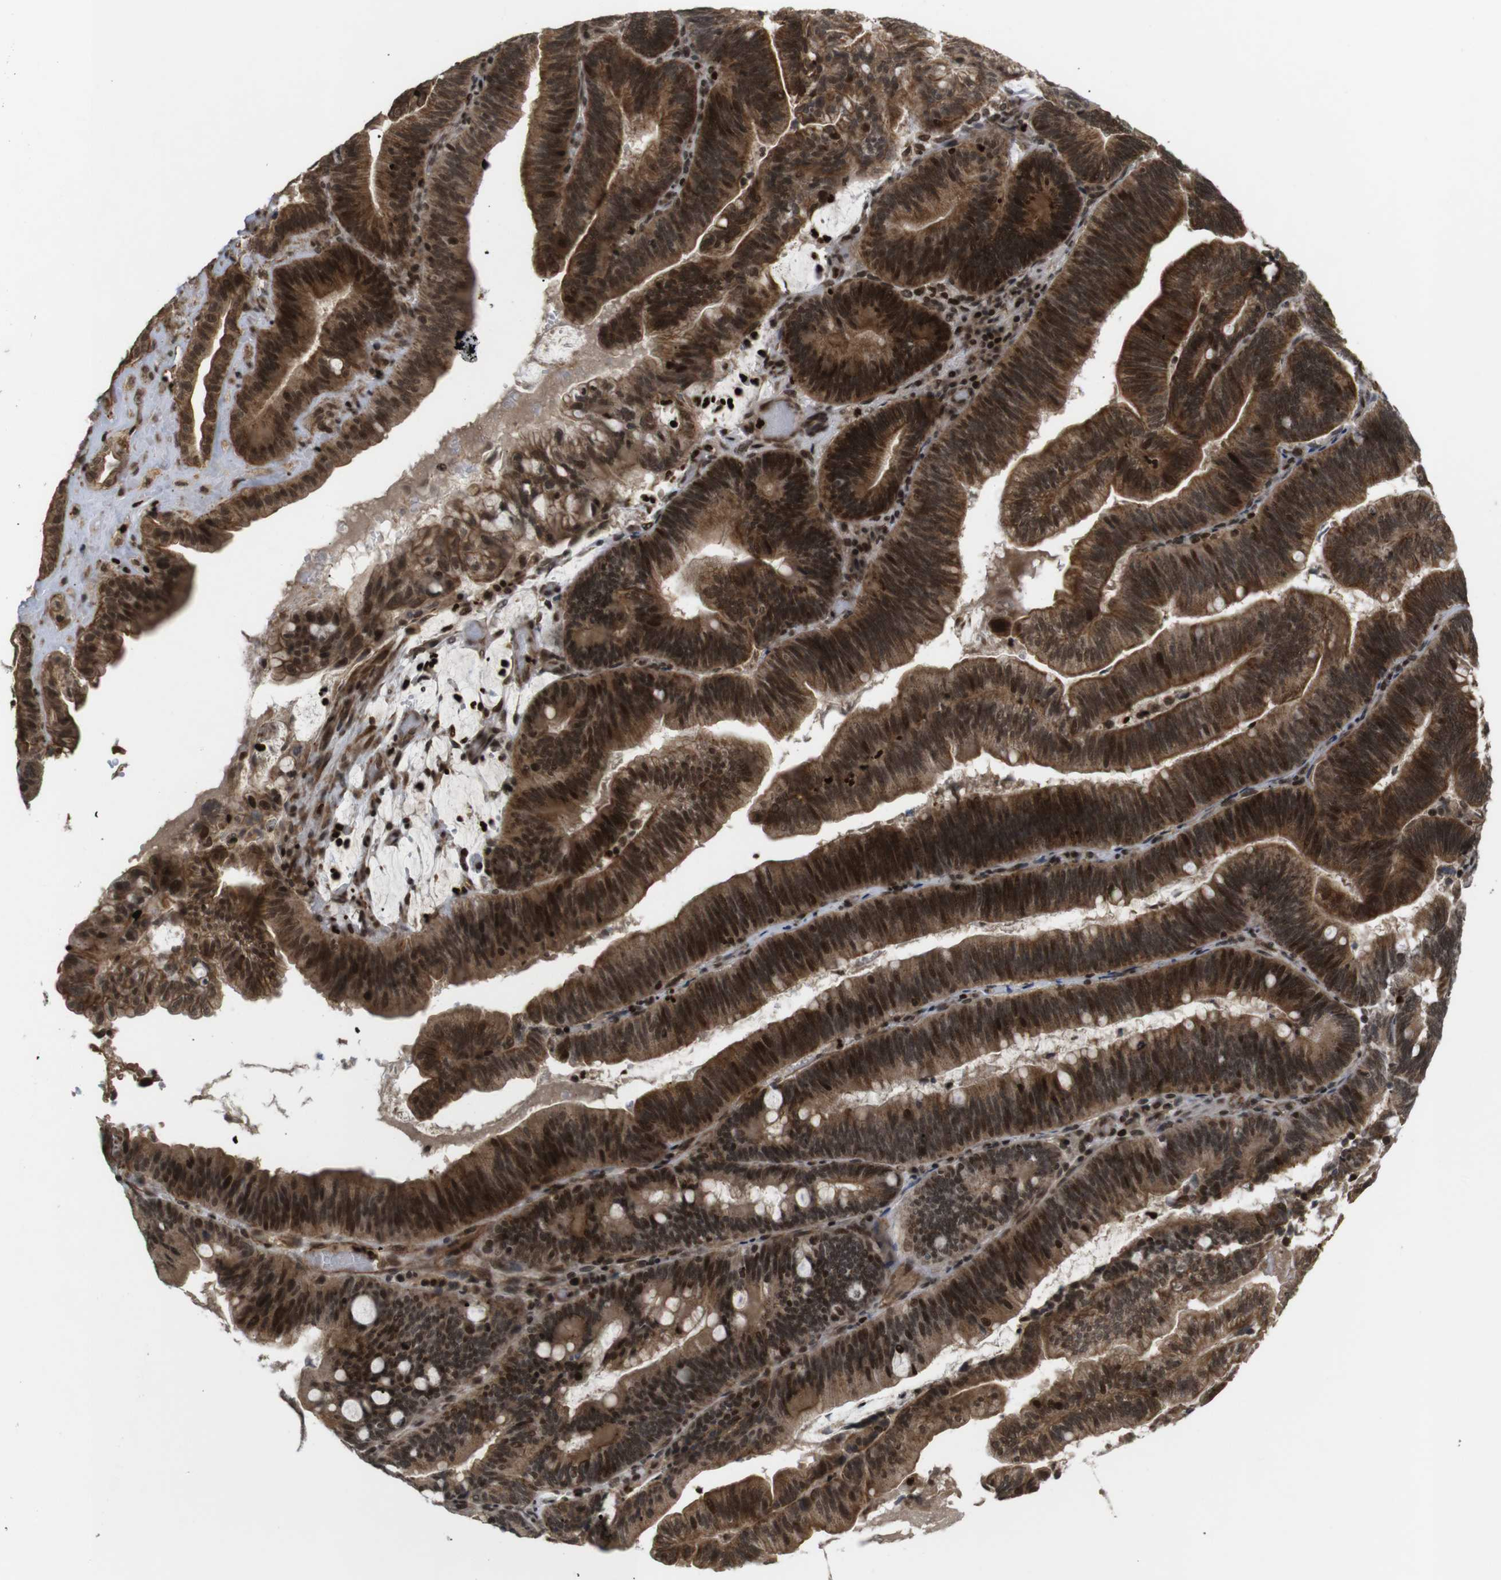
{"staining": {"intensity": "strong", "quantity": ">75%", "location": "cytoplasmic/membranous,nuclear"}, "tissue": "pancreatic cancer", "cell_type": "Tumor cells", "image_type": "cancer", "snomed": [{"axis": "morphology", "description": "Adenocarcinoma, NOS"}, {"axis": "topography", "description": "Pancreas"}], "caption": "Tumor cells display high levels of strong cytoplasmic/membranous and nuclear expression in approximately >75% of cells in pancreatic cancer.", "gene": "SP2", "patient": {"sex": "male", "age": 82}}